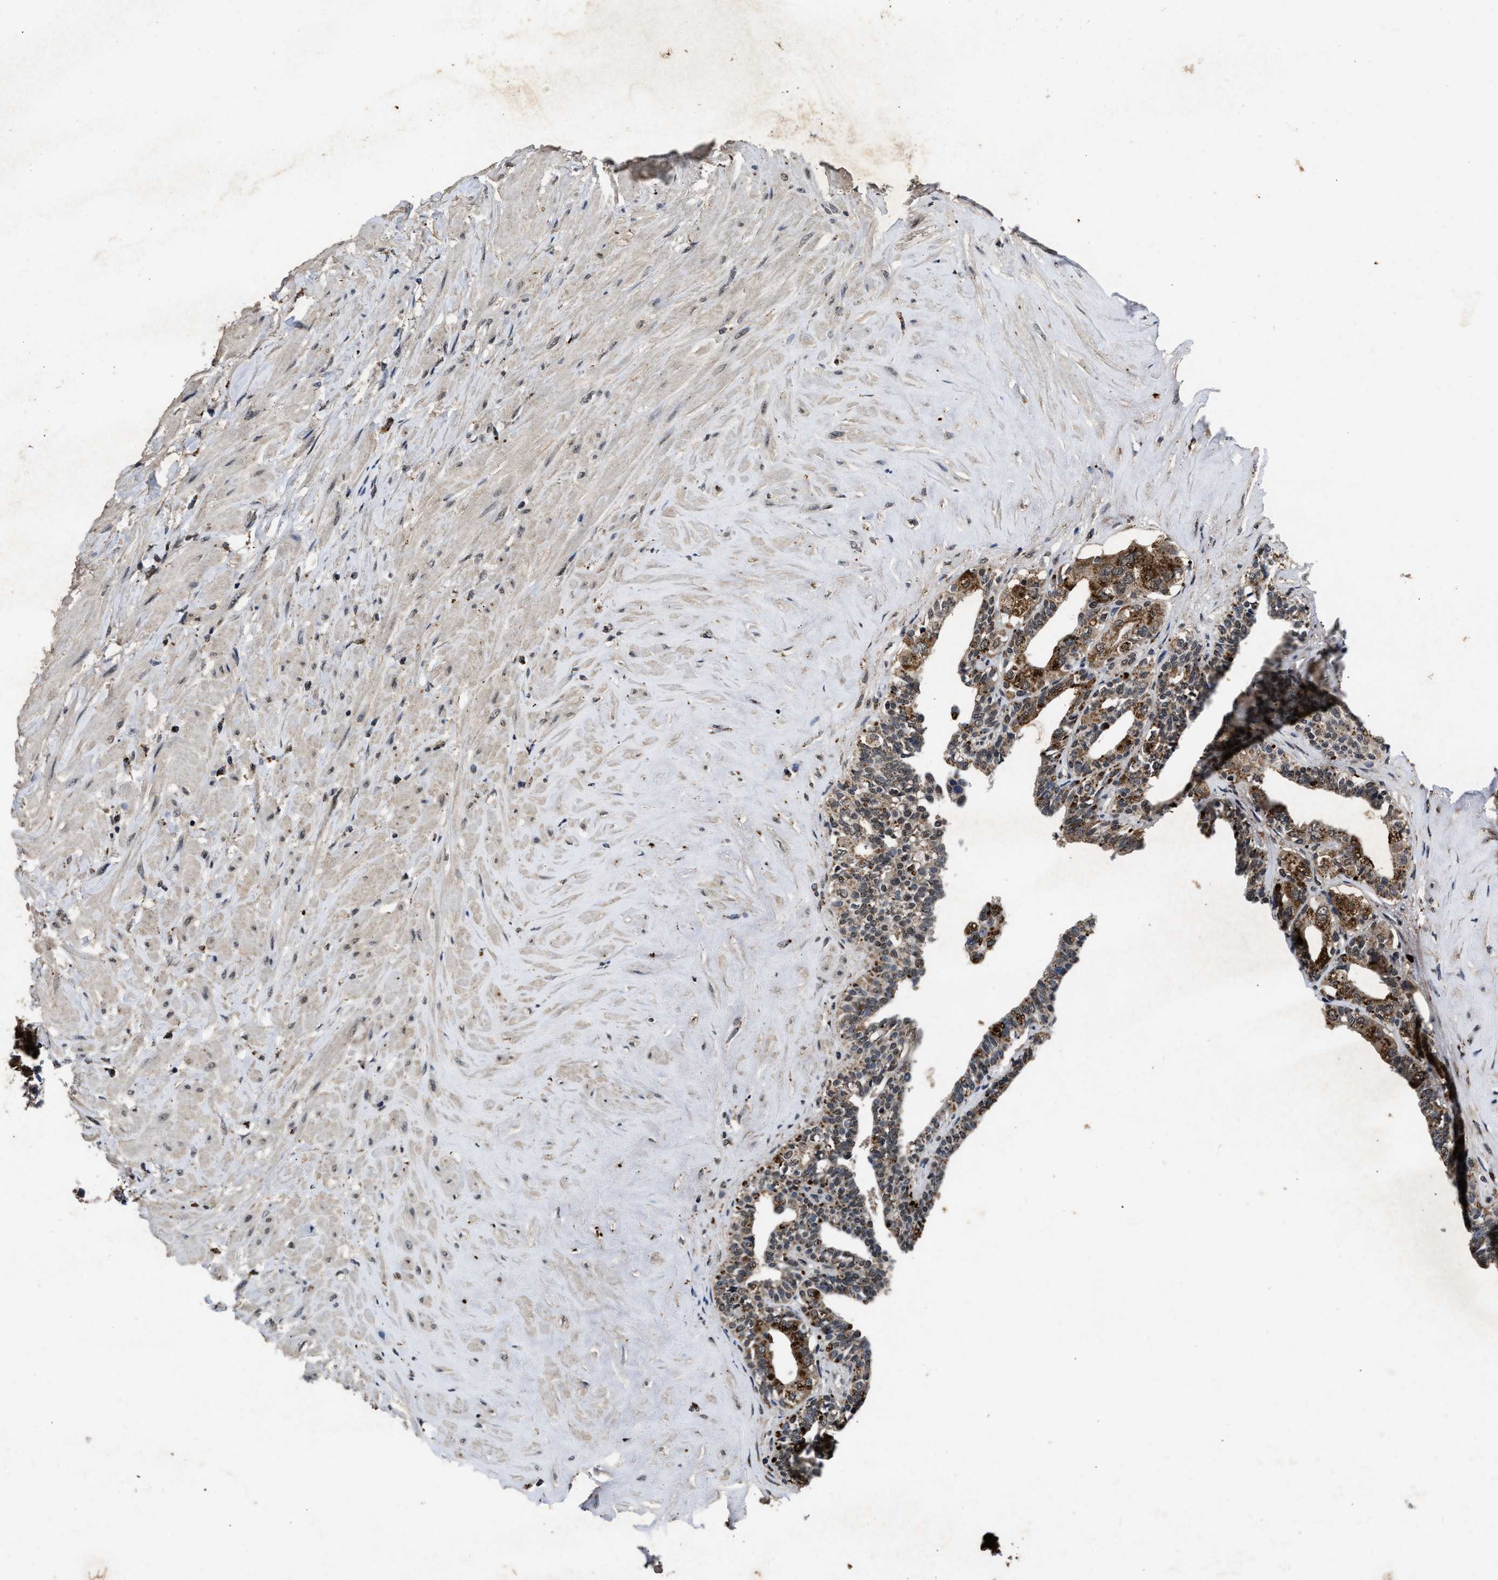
{"staining": {"intensity": "moderate", "quantity": ">75%", "location": "cytoplasmic/membranous"}, "tissue": "seminal vesicle", "cell_type": "Glandular cells", "image_type": "normal", "snomed": [{"axis": "morphology", "description": "Normal tissue, NOS"}, {"axis": "topography", "description": "Seminal veicle"}], "caption": "Immunohistochemistry (DAB (3,3'-diaminobenzidine)) staining of normal human seminal vesicle reveals moderate cytoplasmic/membranous protein positivity in about >75% of glandular cells. The staining was performed using DAB (3,3'-diaminobenzidine), with brown indicating positive protein expression. Nuclei are stained blue with hematoxylin.", "gene": "ACOX1", "patient": {"sex": "male", "age": 63}}